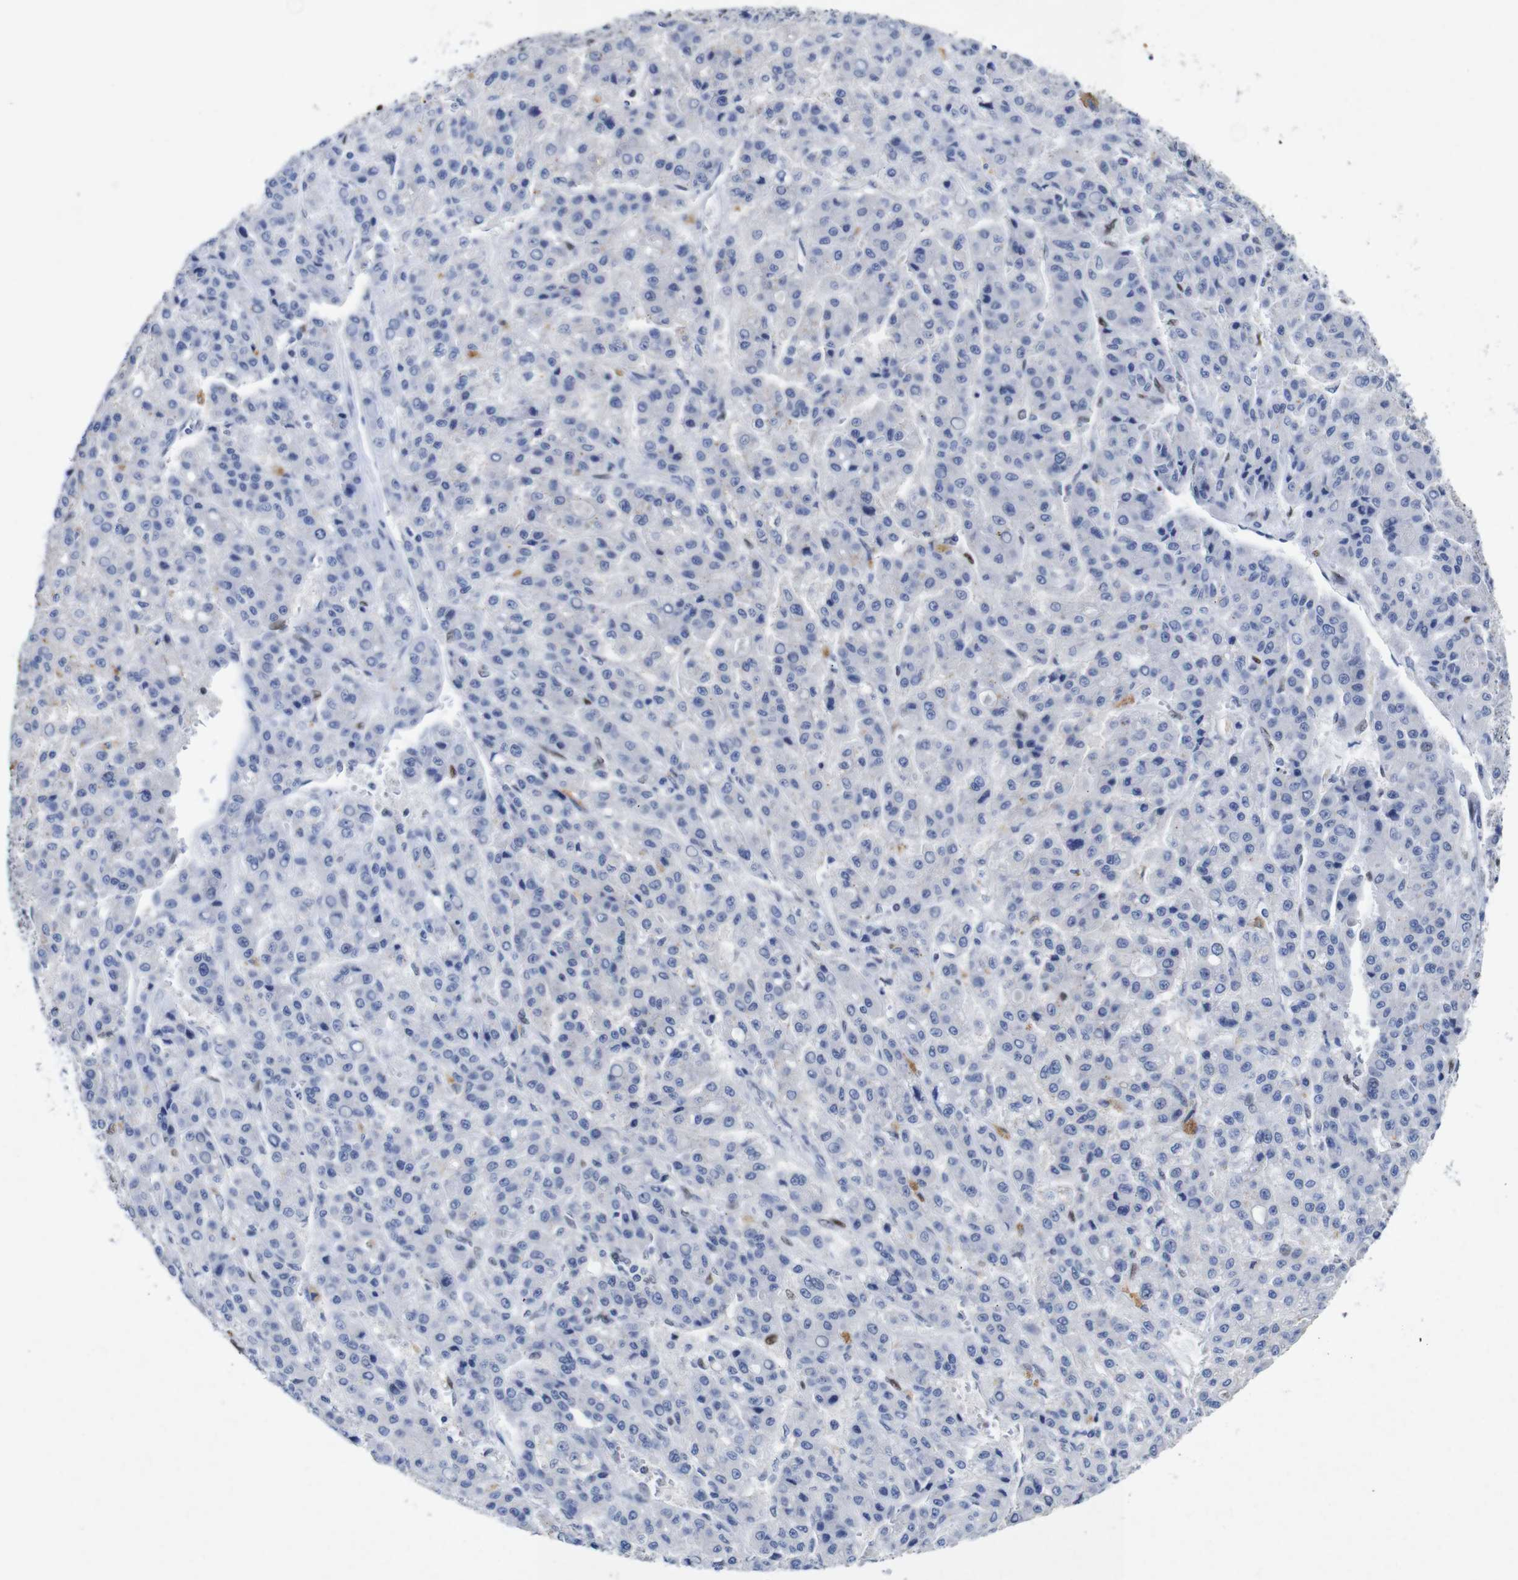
{"staining": {"intensity": "negative", "quantity": "none", "location": "none"}, "tissue": "liver cancer", "cell_type": "Tumor cells", "image_type": "cancer", "snomed": [{"axis": "morphology", "description": "Carcinoma, Hepatocellular, NOS"}, {"axis": "topography", "description": "Liver"}], "caption": "Histopathology image shows no significant protein positivity in tumor cells of liver cancer (hepatocellular carcinoma).", "gene": "FOSL2", "patient": {"sex": "male", "age": 70}}